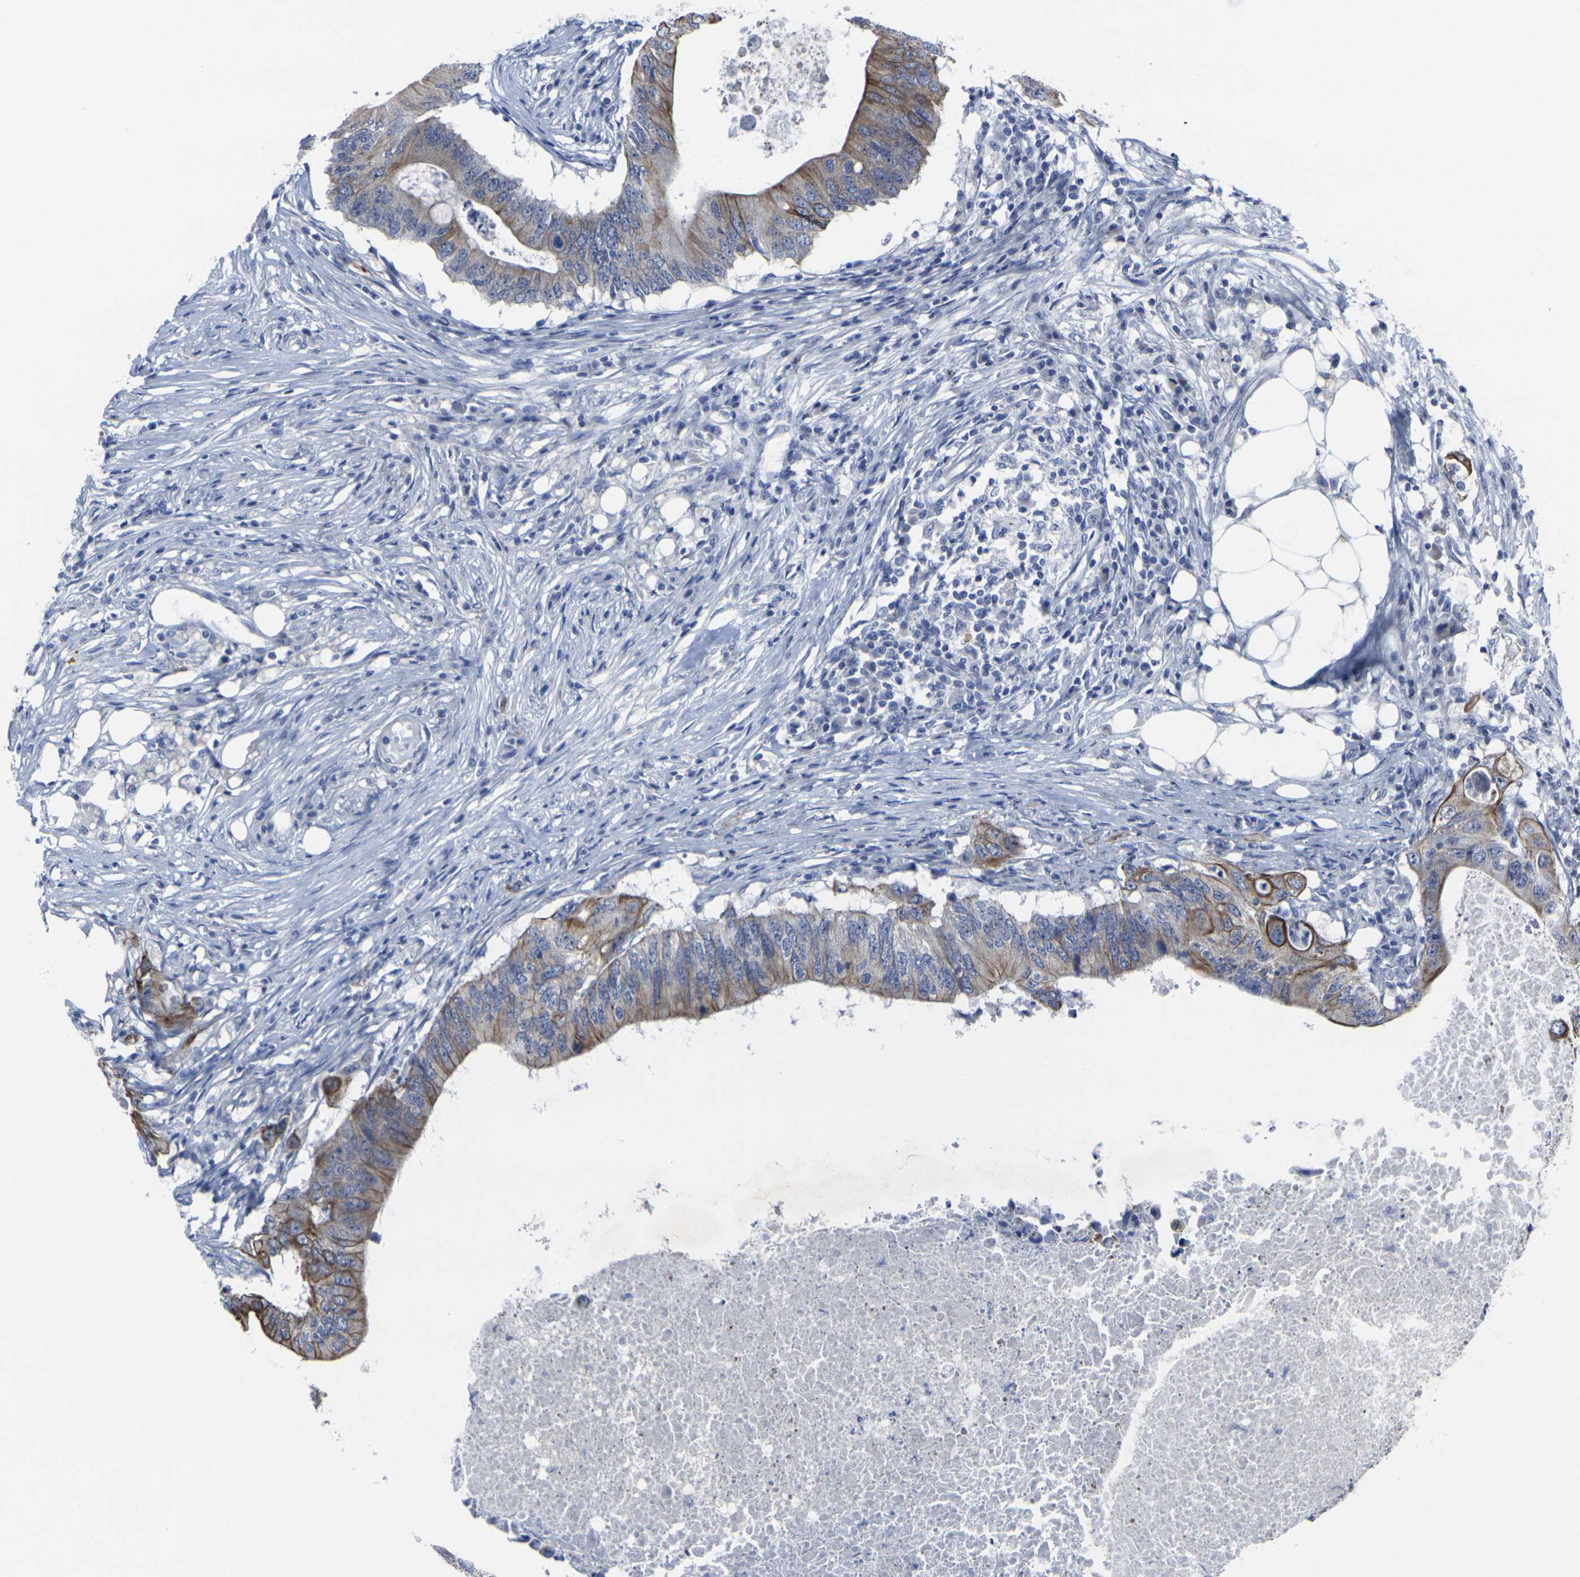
{"staining": {"intensity": "moderate", "quantity": ">75%", "location": "cytoplasmic/membranous"}, "tissue": "colorectal cancer", "cell_type": "Tumor cells", "image_type": "cancer", "snomed": [{"axis": "morphology", "description": "Adenocarcinoma, NOS"}, {"axis": "topography", "description": "Colon"}], "caption": "This photomicrograph demonstrates IHC staining of adenocarcinoma (colorectal), with medium moderate cytoplasmic/membranous expression in about >75% of tumor cells.", "gene": "ANKRD46", "patient": {"sex": "male", "age": 71}}